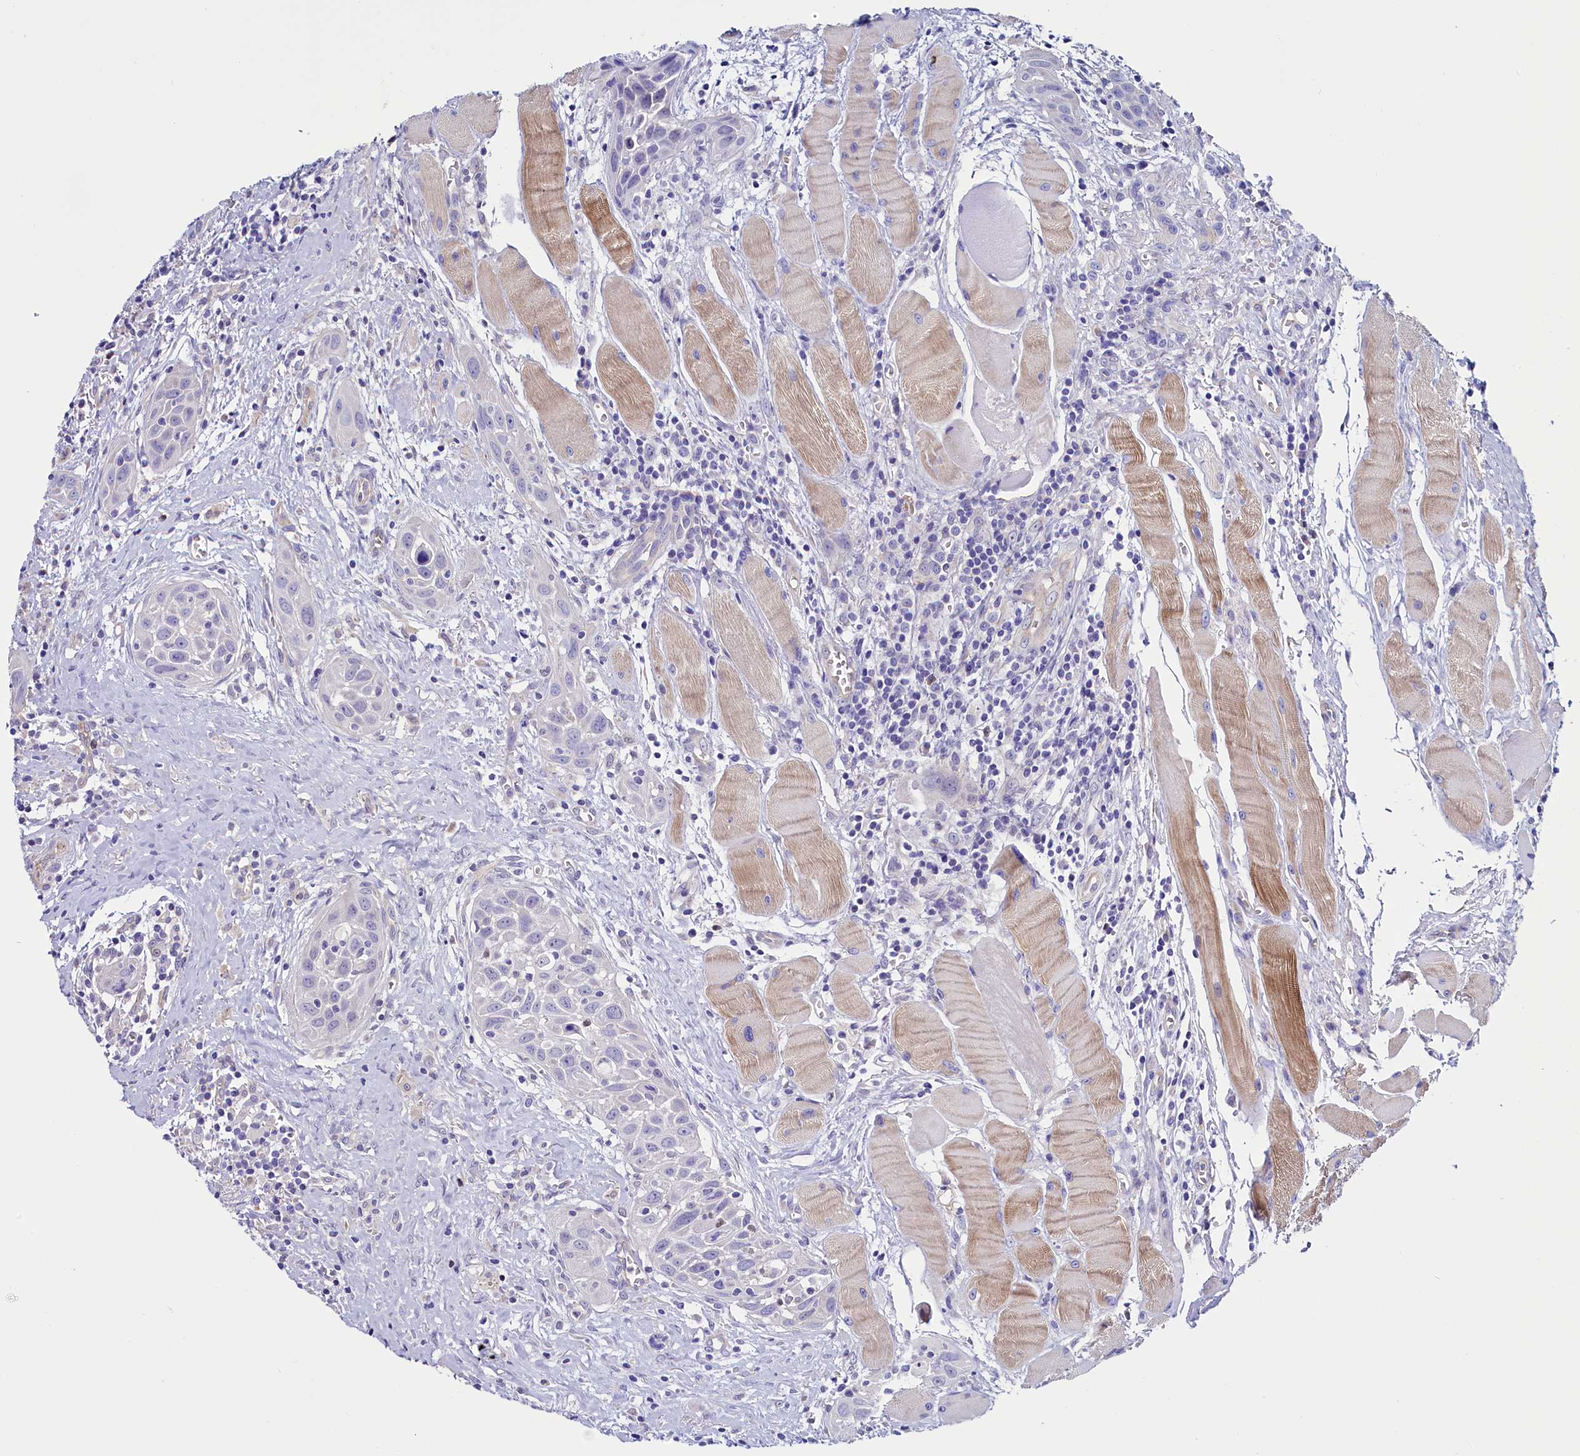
{"staining": {"intensity": "negative", "quantity": "none", "location": "none"}, "tissue": "head and neck cancer", "cell_type": "Tumor cells", "image_type": "cancer", "snomed": [{"axis": "morphology", "description": "Squamous cell carcinoma, NOS"}, {"axis": "topography", "description": "Oral tissue"}, {"axis": "topography", "description": "Head-Neck"}], "caption": "Immunohistochemical staining of head and neck cancer displays no significant positivity in tumor cells.", "gene": "PDILT", "patient": {"sex": "female", "age": 50}}